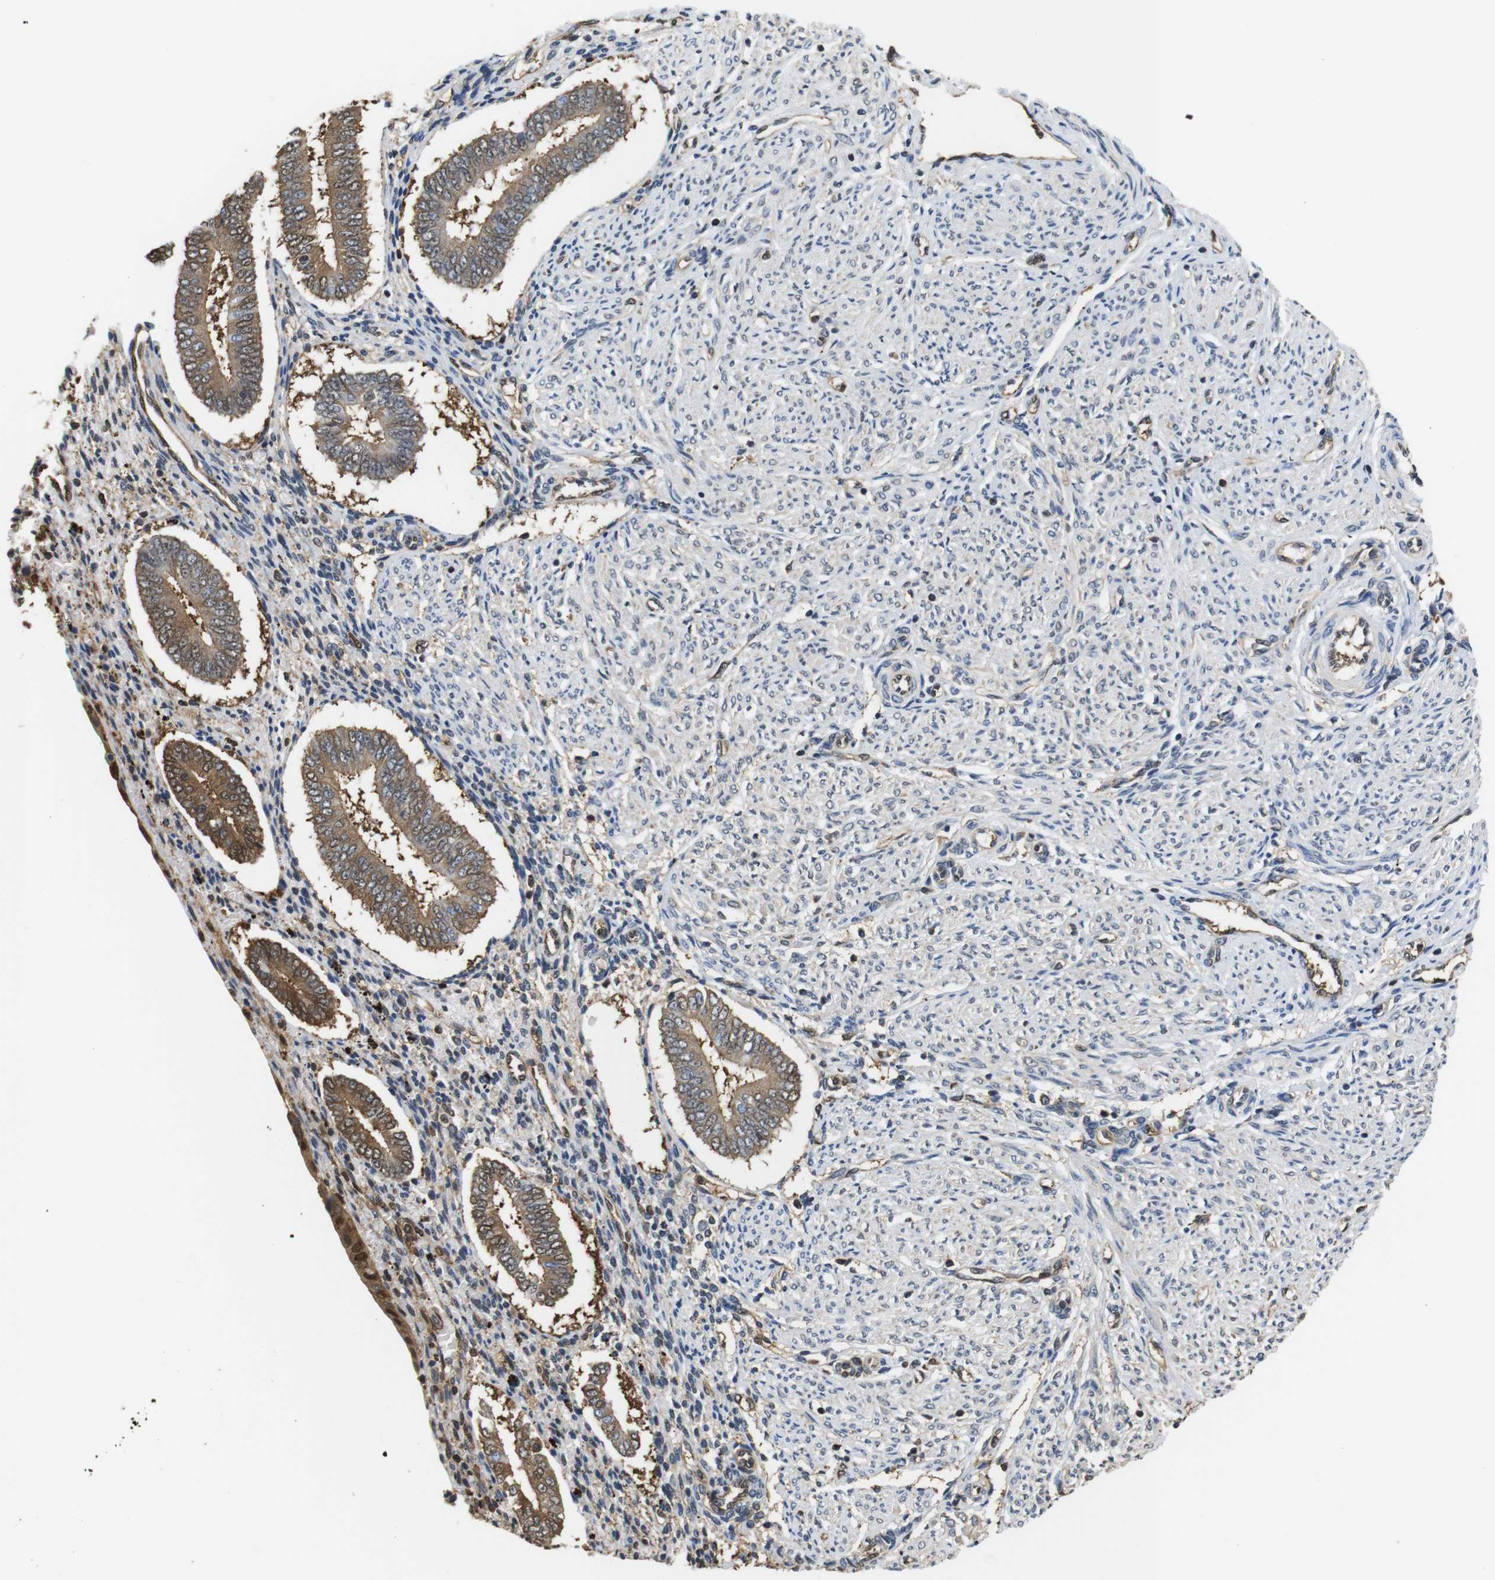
{"staining": {"intensity": "weak", "quantity": "<25%", "location": "cytoplasmic/membranous"}, "tissue": "endometrium", "cell_type": "Cells in endometrial stroma", "image_type": "normal", "snomed": [{"axis": "morphology", "description": "Normal tissue, NOS"}, {"axis": "topography", "description": "Endometrium"}], "caption": "An immunohistochemistry (IHC) photomicrograph of normal endometrium is shown. There is no staining in cells in endometrial stroma of endometrium. (IHC, brightfield microscopy, high magnification).", "gene": "LDHA", "patient": {"sex": "female", "age": 42}}